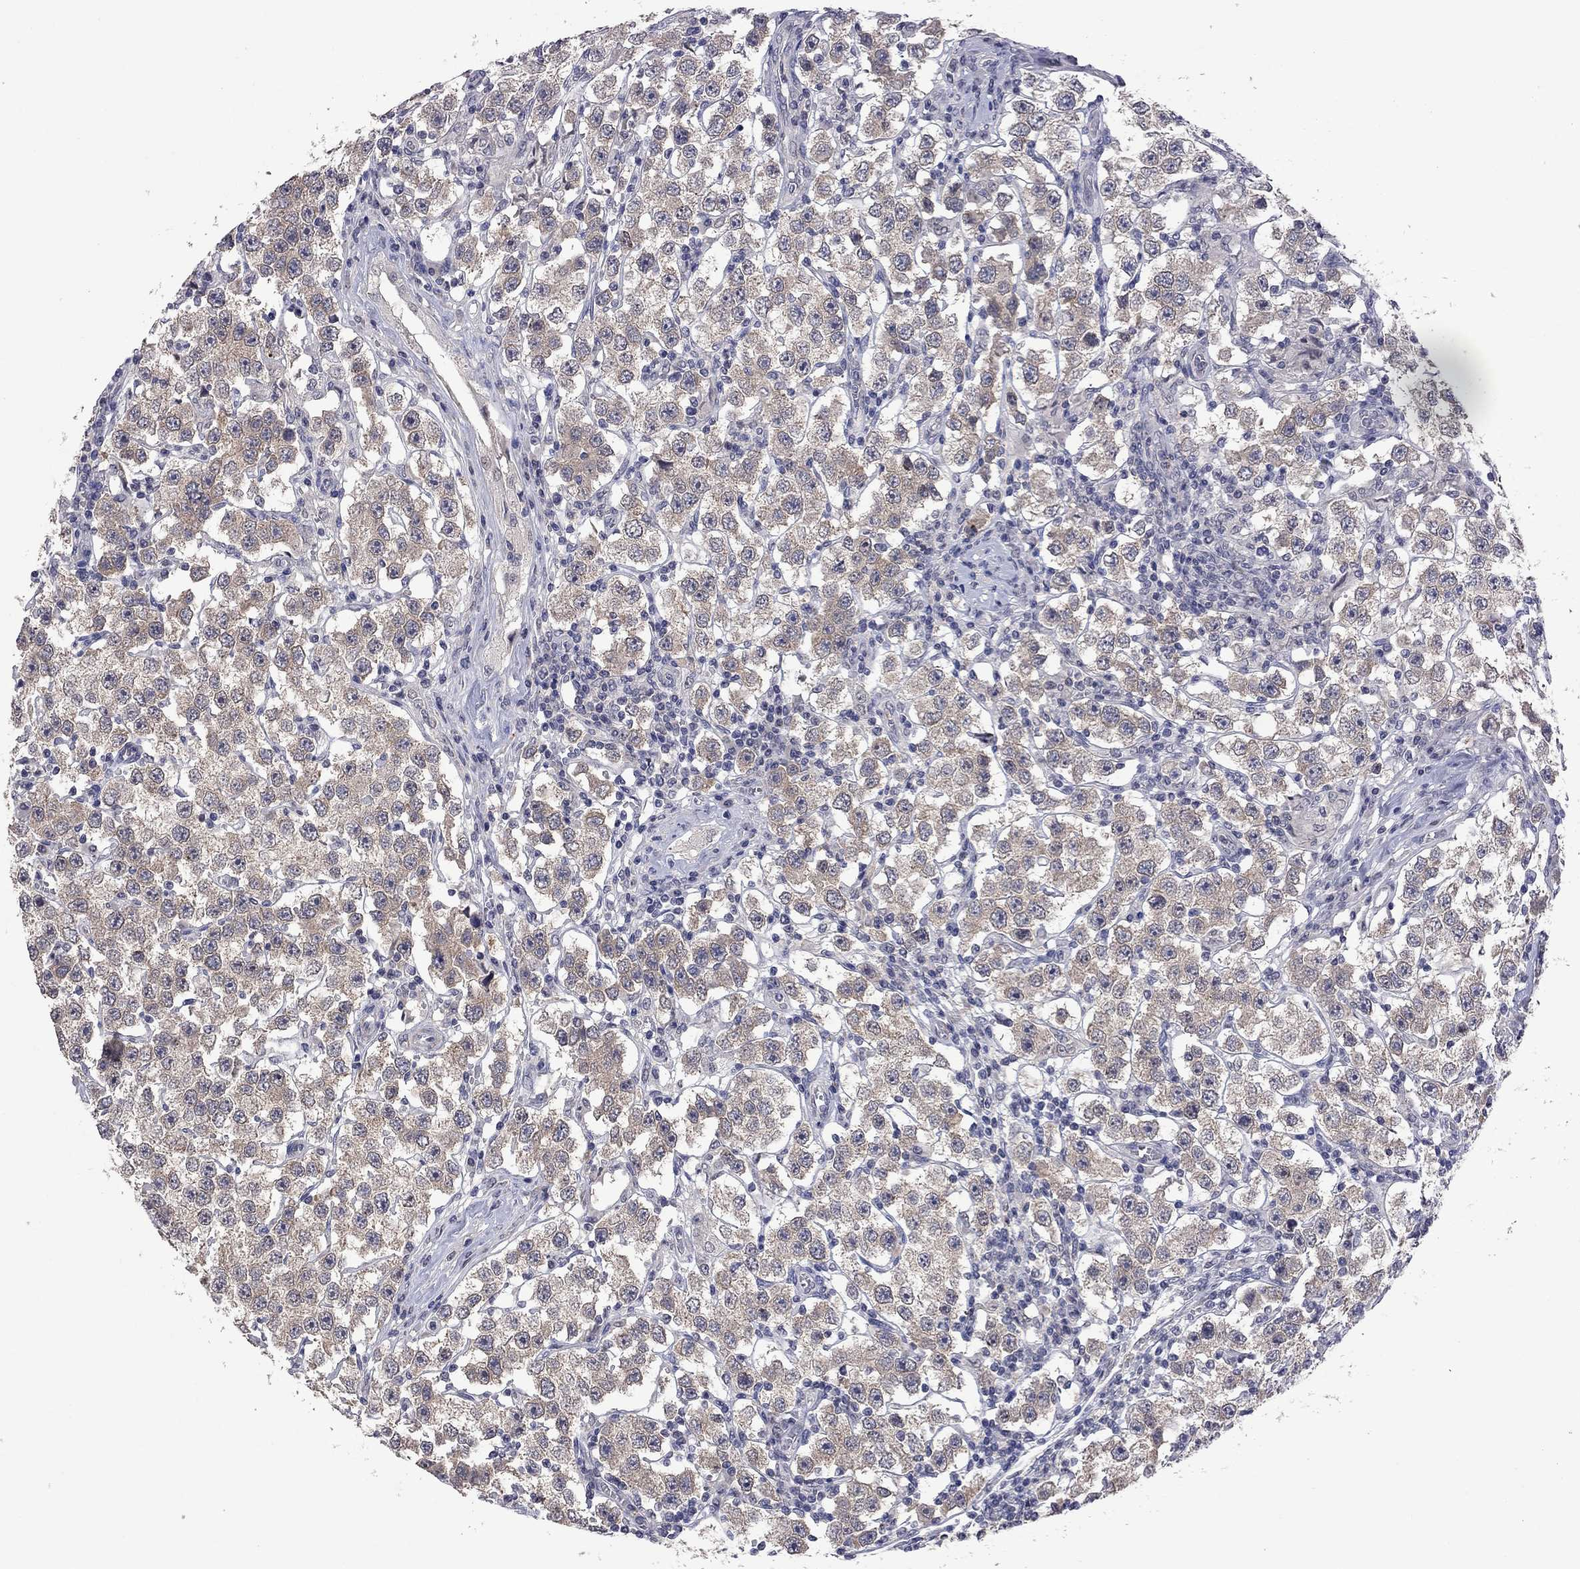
{"staining": {"intensity": "weak", "quantity": ">75%", "location": "cytoplasmic/membranous"}, "tissue": "testis cancer", "cell_type": "Tumor cells", "image_type": "cancer", "snomed": [{"axis": "morphology", "description": "Seminoma, NOS"}, {"axis": "topography", "description": "Testis"}], "caption": "Brown immunohistochemical staining in human testis seminoma shows weak cytoplasmic/membranous expression in about >75% of tumor cells. Nuclei are stained in blue.", "gene": "FABP12", "patient": {"sex": "male", "age": 37}}